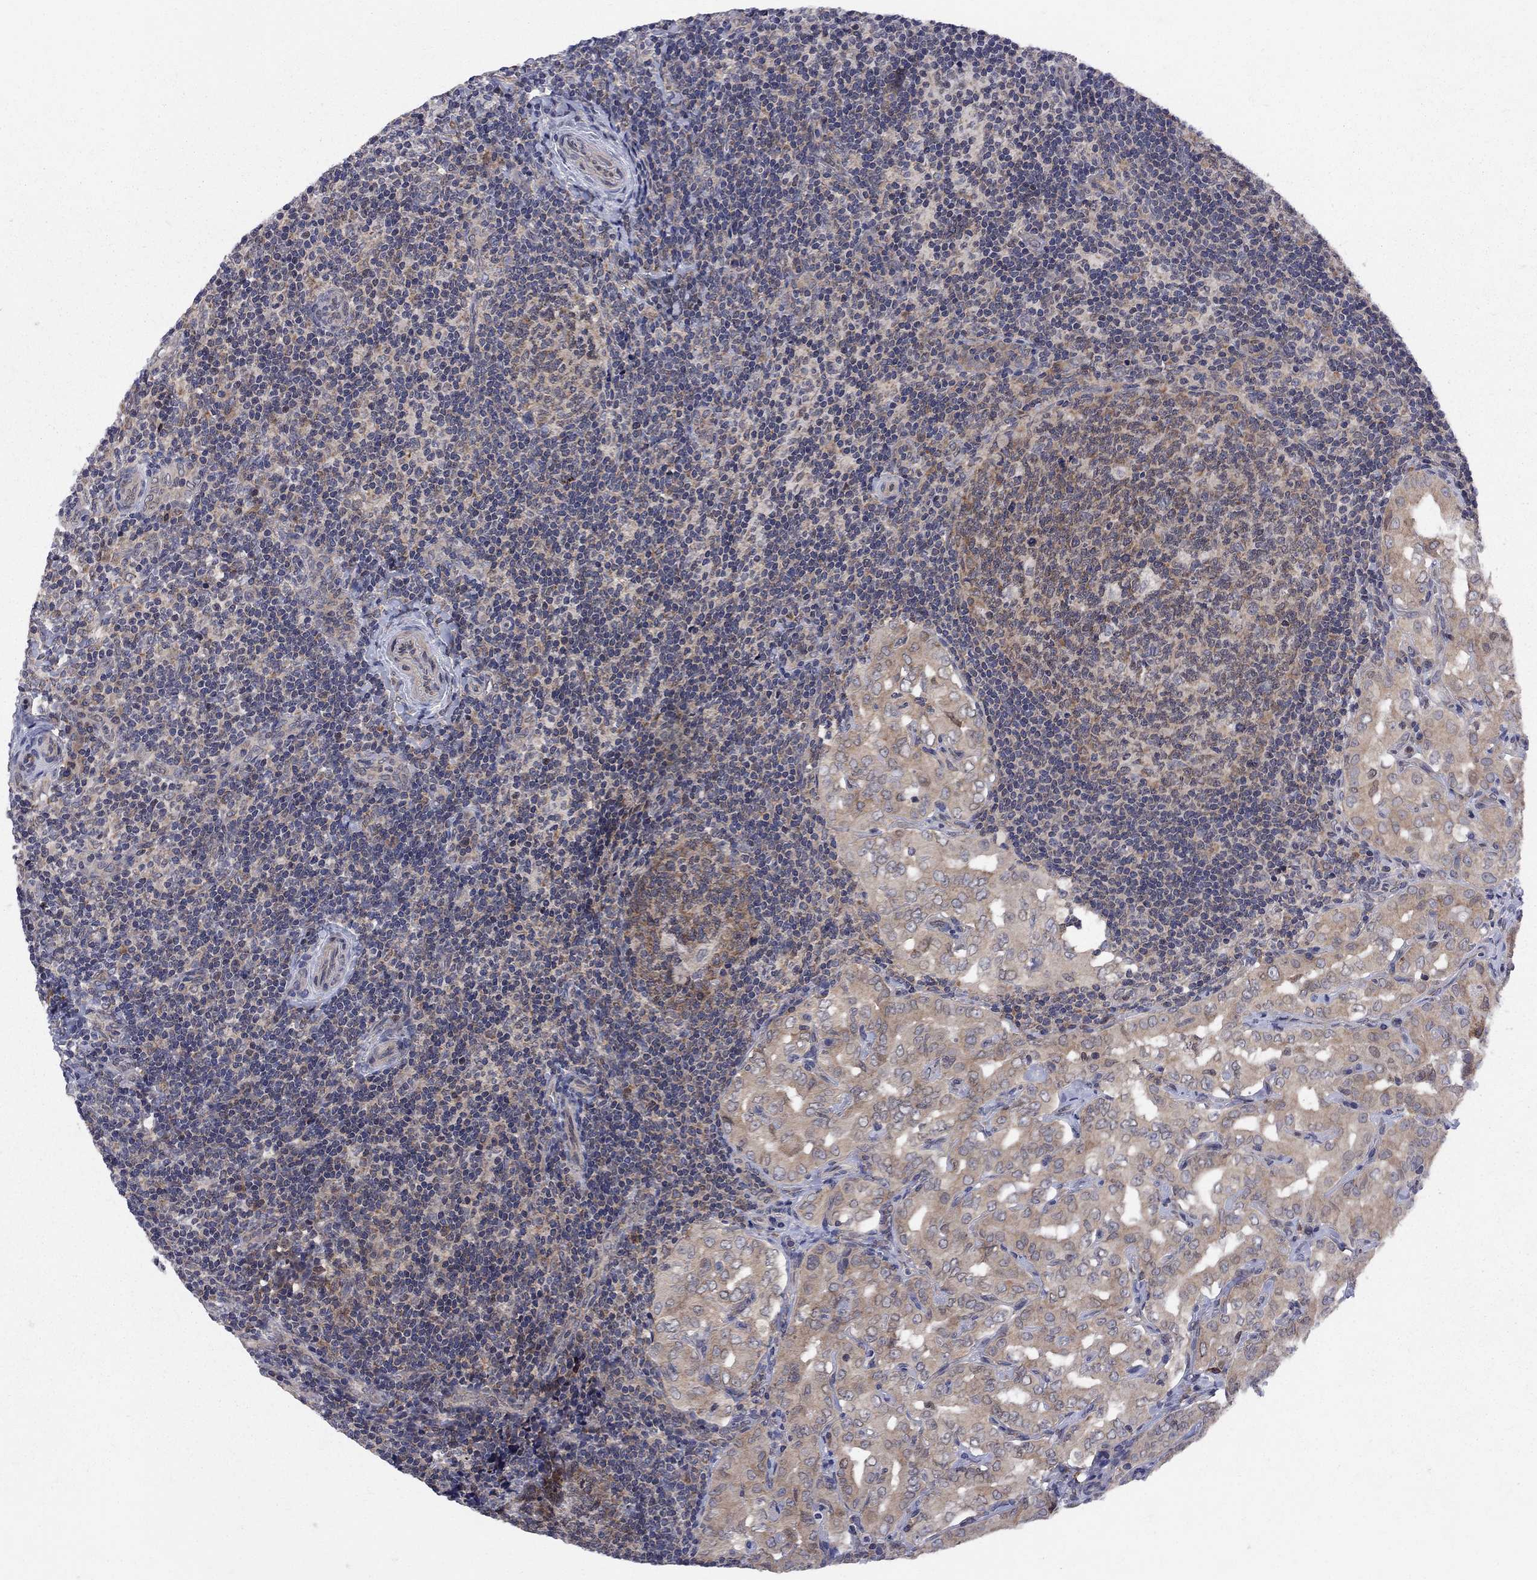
{"staining": {"intensity": "moderate", "quantity": ">75%", "location": "cytoplasmic/membranous"}, "tissue": "thyroid cancer", "cell_type": "Tumor cells", "image_type": "cancer", "snomed": [{"axis": "morphology", "description": "Papillary adenocarcinoma, NOS"}, {"axis": "topography", "description": "Thyroid gland"}], "caption": "The image reveals immunohistochemical staining of papillary adenocarcinoma (thyroid). There is moderate cytoplasmic/membranous positivity is present in approximately >75% of tumor cells.", "gene": "CNOT11", "patient": {"sex": "male", "age": 61}}